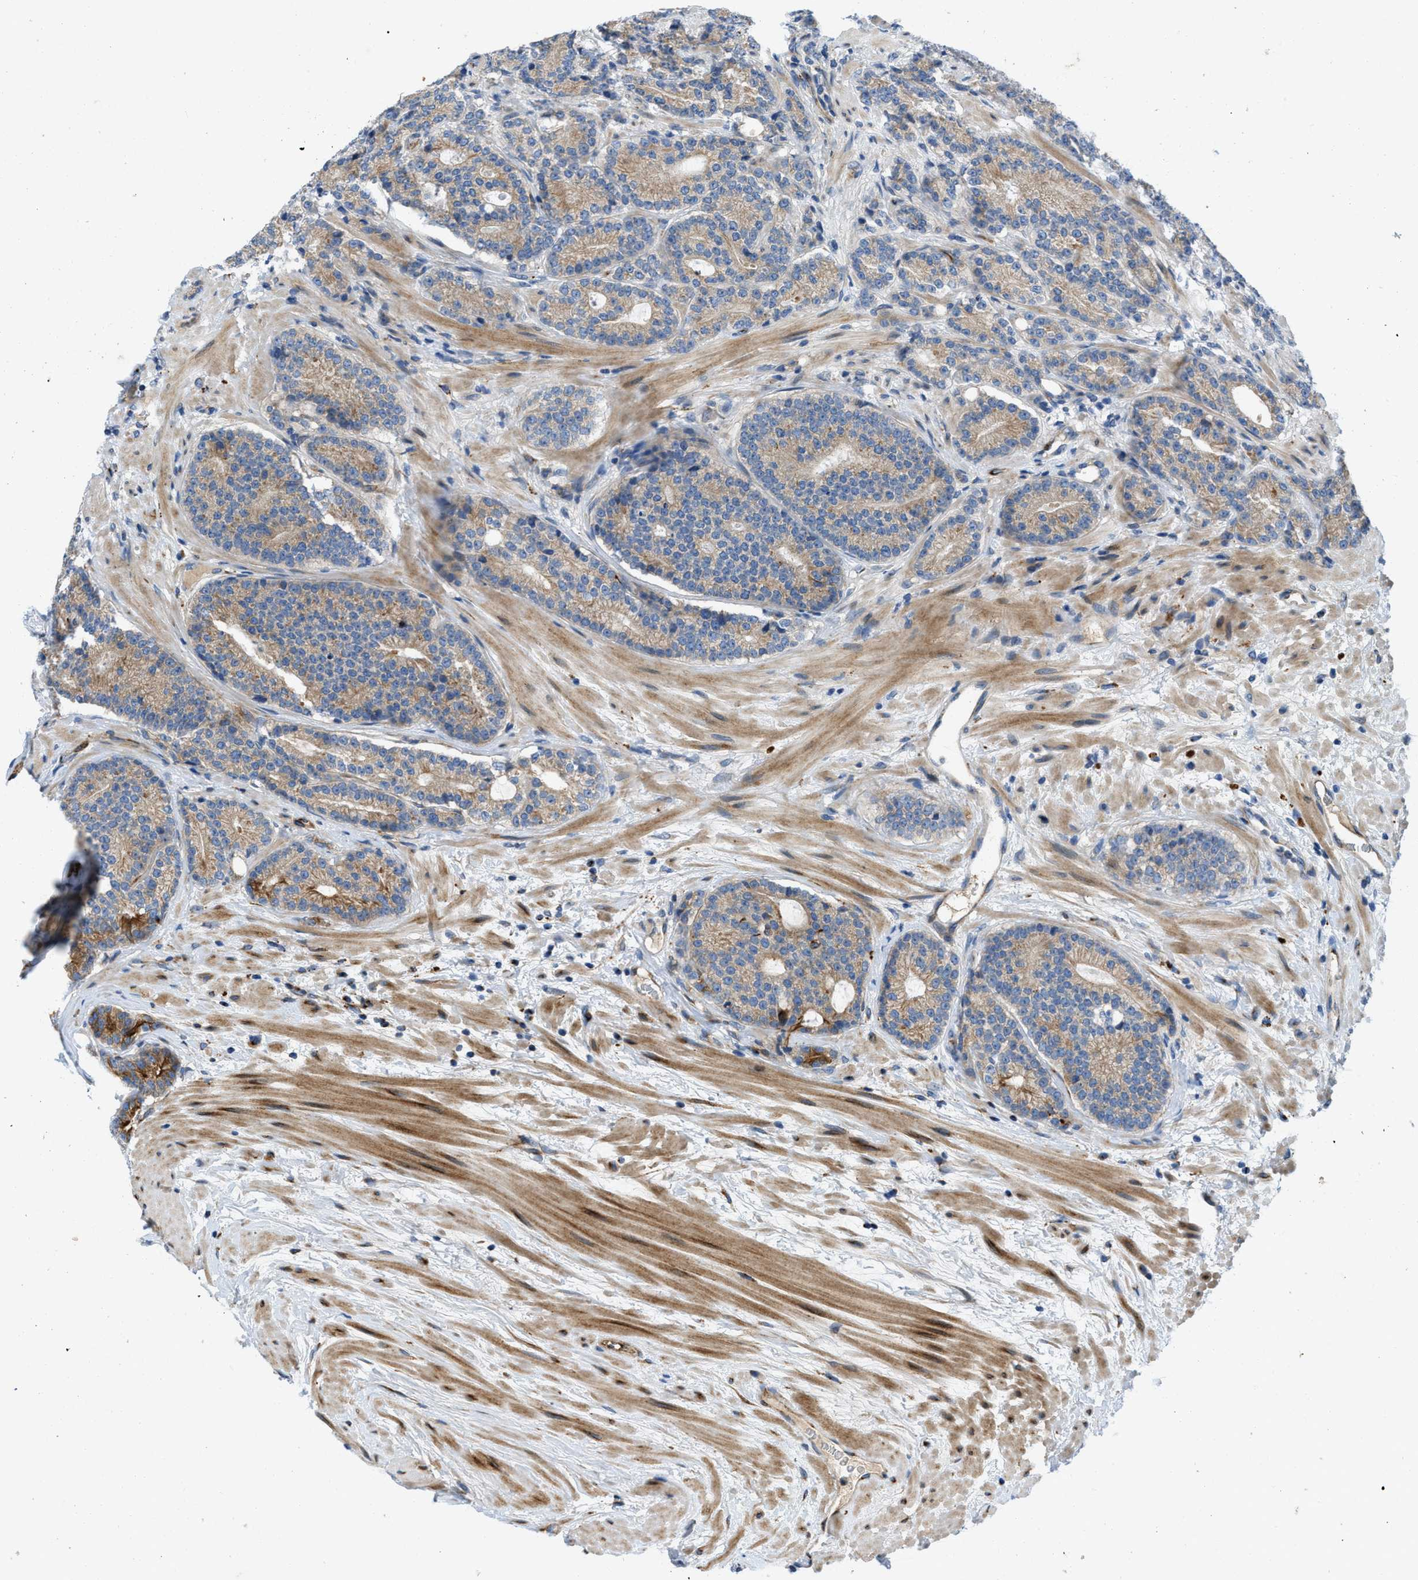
{"staining": {"intensity": "moderate", "quantity": "25%-75%", "location": "cytoplasmic/membranous"}, "tissue": "prostate cancer", "cell_type": "Tumor cells", "image_type": "cancer", "snomed": [{"axis": "morphology", "description": "Adenocarcinoma, High grade"}, {"axis": "topography", "description": "Prostate"}], "caption": "Prostate cancer (adenocarcinoma (high-grade)) was stained to show a protein in brown. There is medium levels of moderate cytoplasmic/membranous staining in about 25%-75% of tumor cells.", "gene": "TMEM248", "patient": {"sex": "male", "age": 61}}